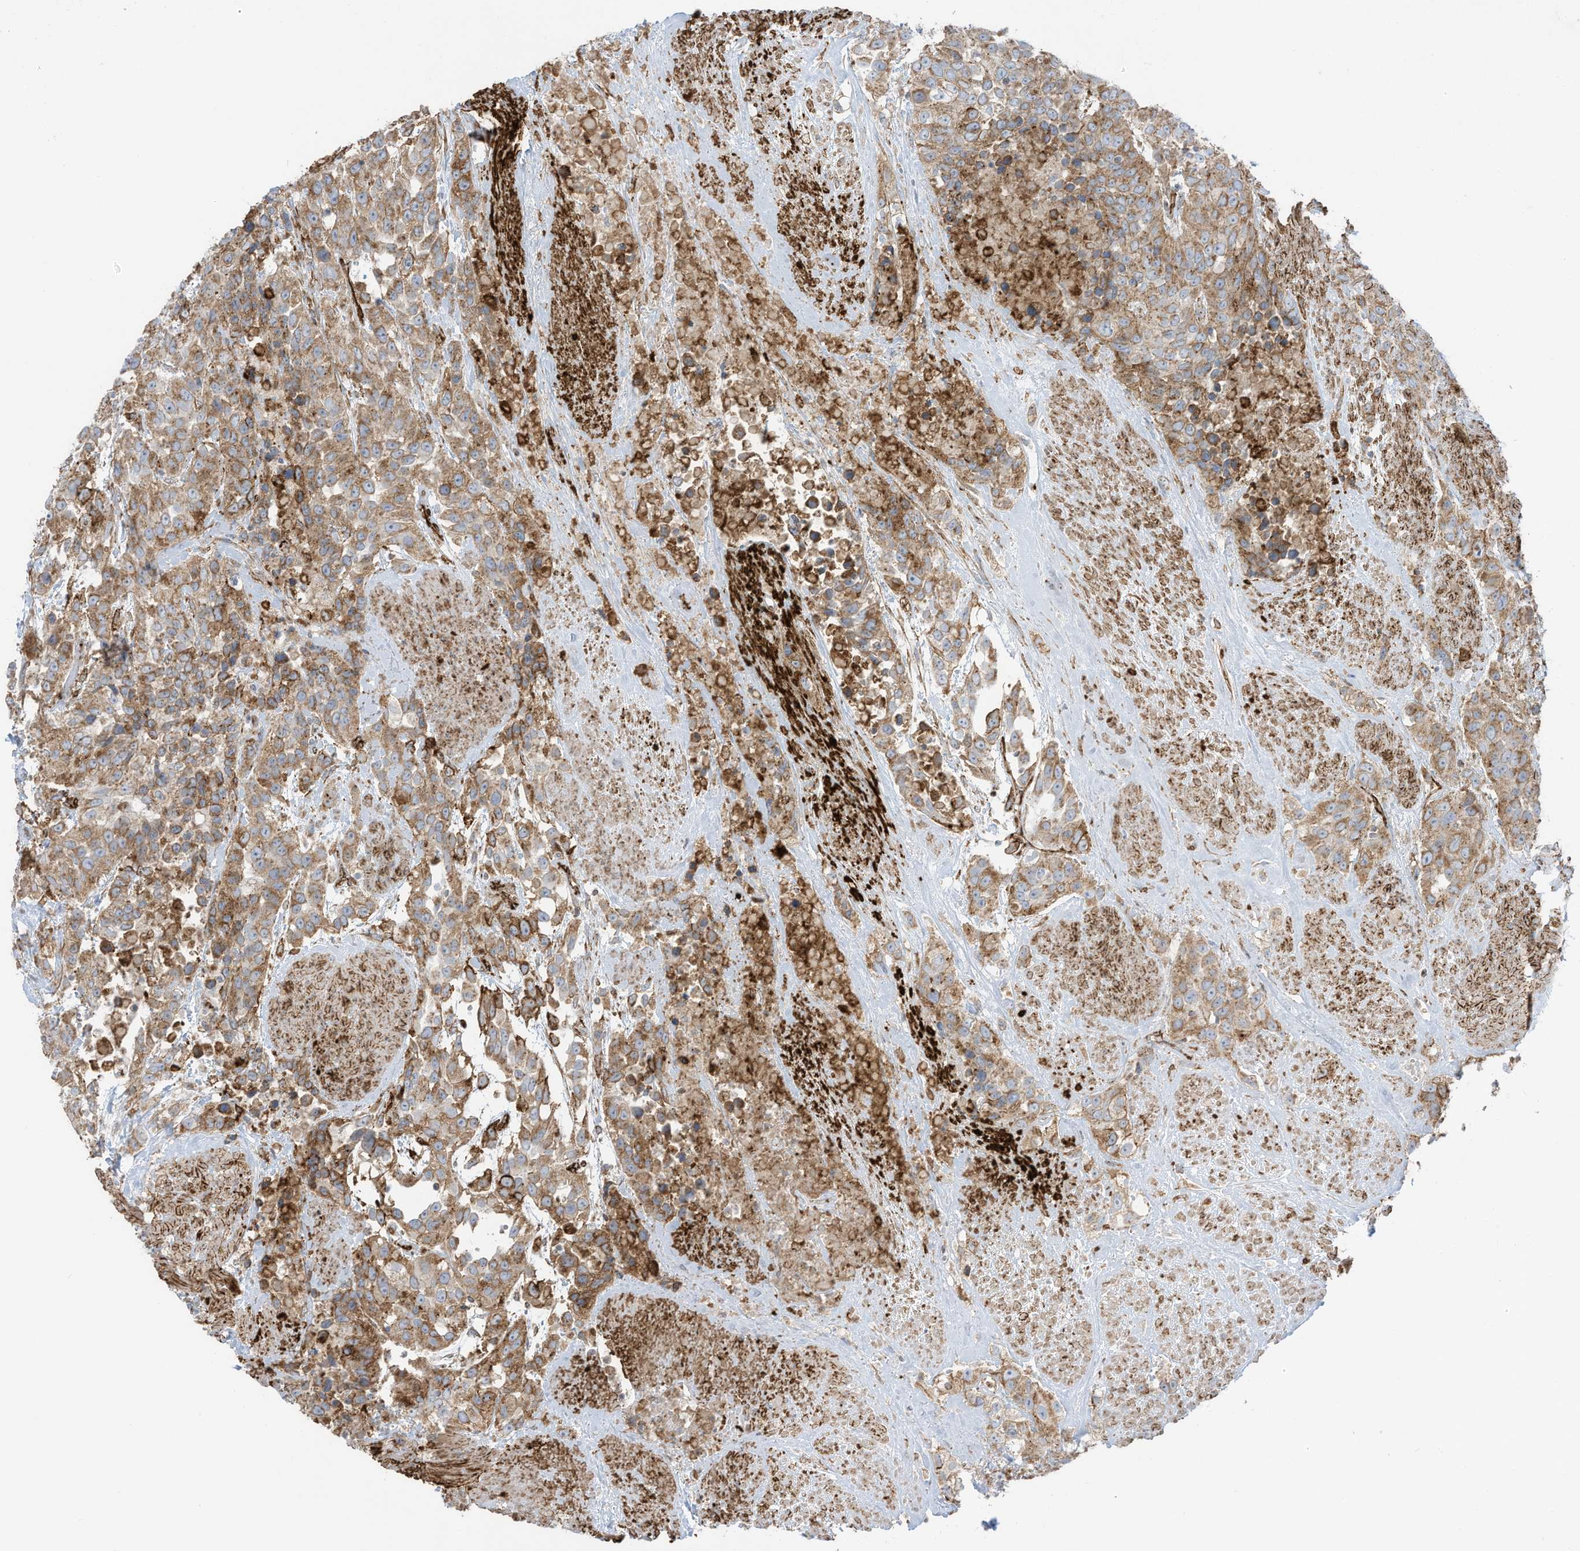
{"staining": {"intensity": "moderate", "quantity": ">75%", "location": "cytoplasmic/membranous"}, "tissue": "urothelial cancer", "cell_type": "Tumor cells", "image_type": "cancer", "snomed": [{"axis": "morphology", "description": "Urothelial carcinoma, High grade"}, {"axis": "topography", "description": "Urinary bladder"}], "caption": "This image shows immunohistochemistry staining of human high-grade urothelial carcinoma, with medium moderate cytoplasmic/membranous positivity in approximately >75% of tumor cells.", "gene": "ABCB7", "patient": {"sex": "female", "age": 80}}